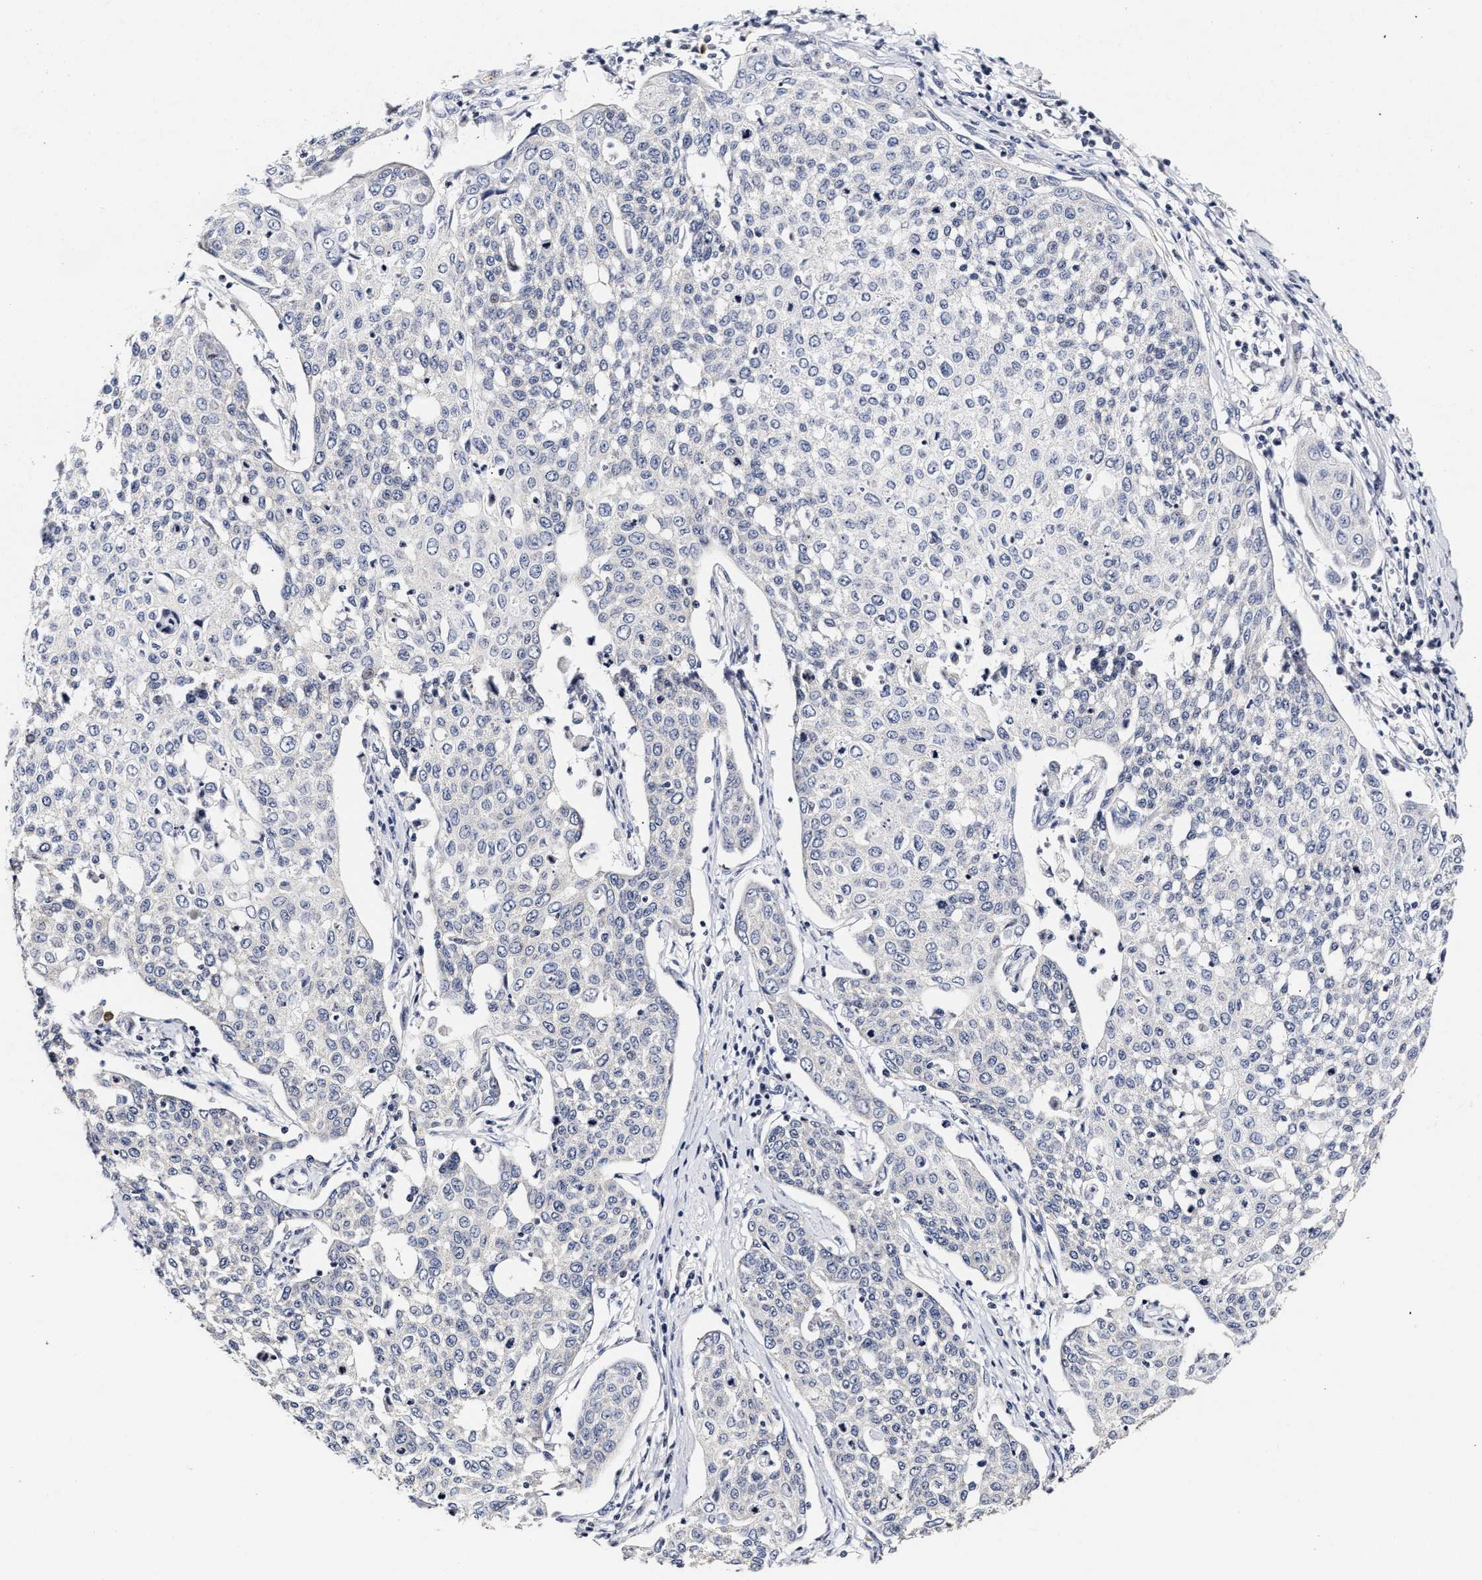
{"staining": {"intensity": "negative", "quantity": "none", "location": "none"}, "tissue": "cervical cancer", "cell_type": "Tumor cells", "image_type": "cancer", "snomed": [{"axis": "morphology", "description": "Squamous cell carcinoma, NOS"}, {"axis": "topography", "description": "Cervix"}], "caption": "A micrograph of human cervical squamous cell carcinoma is negative for staining in tumor cells.", "gene": "RINT1", "patient": {"sex": "female", "age": 34}}